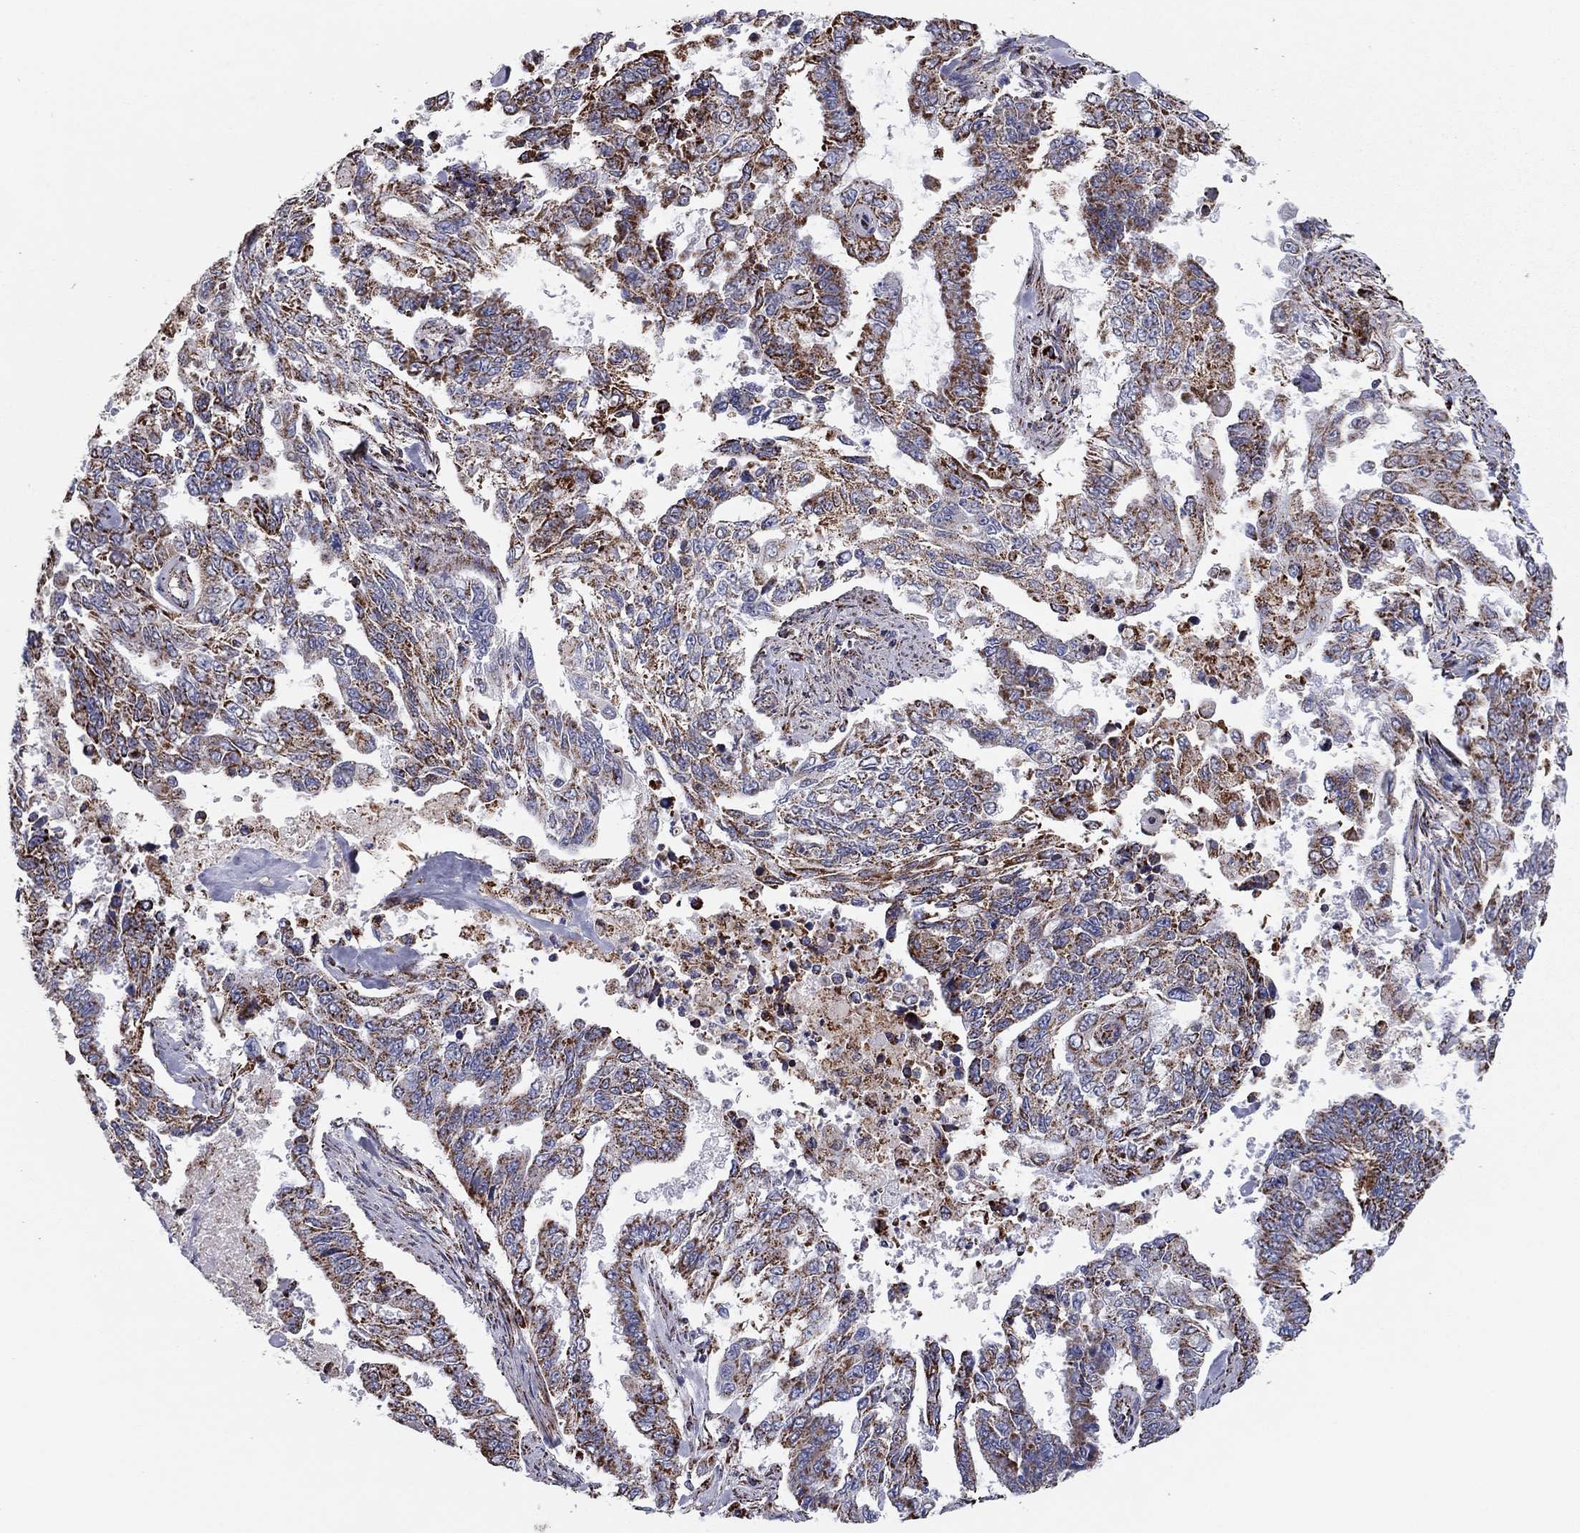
{"staining": {"intensity": "strong", "quantity": "<25%", "location": "cytoplasmic/membranous"}, "tissue": "endometrial cancer", "cell_type": "Tumor cells", "image_type": "cancer", "snomed": [{"axis": "morphology", "description": "Adenocarcinoma, NOS"}, {"axis": "topography", "description": "Uterus"}], "caption": "Immunohistochemical staining of human endometrial adenocarcinoma exhibits medium levels of strong cytoplasmic/membranous staining in about <25% of tumor cells.", "gene": "NDUFV1", "patient": {"sex": "female", "age": 59}}